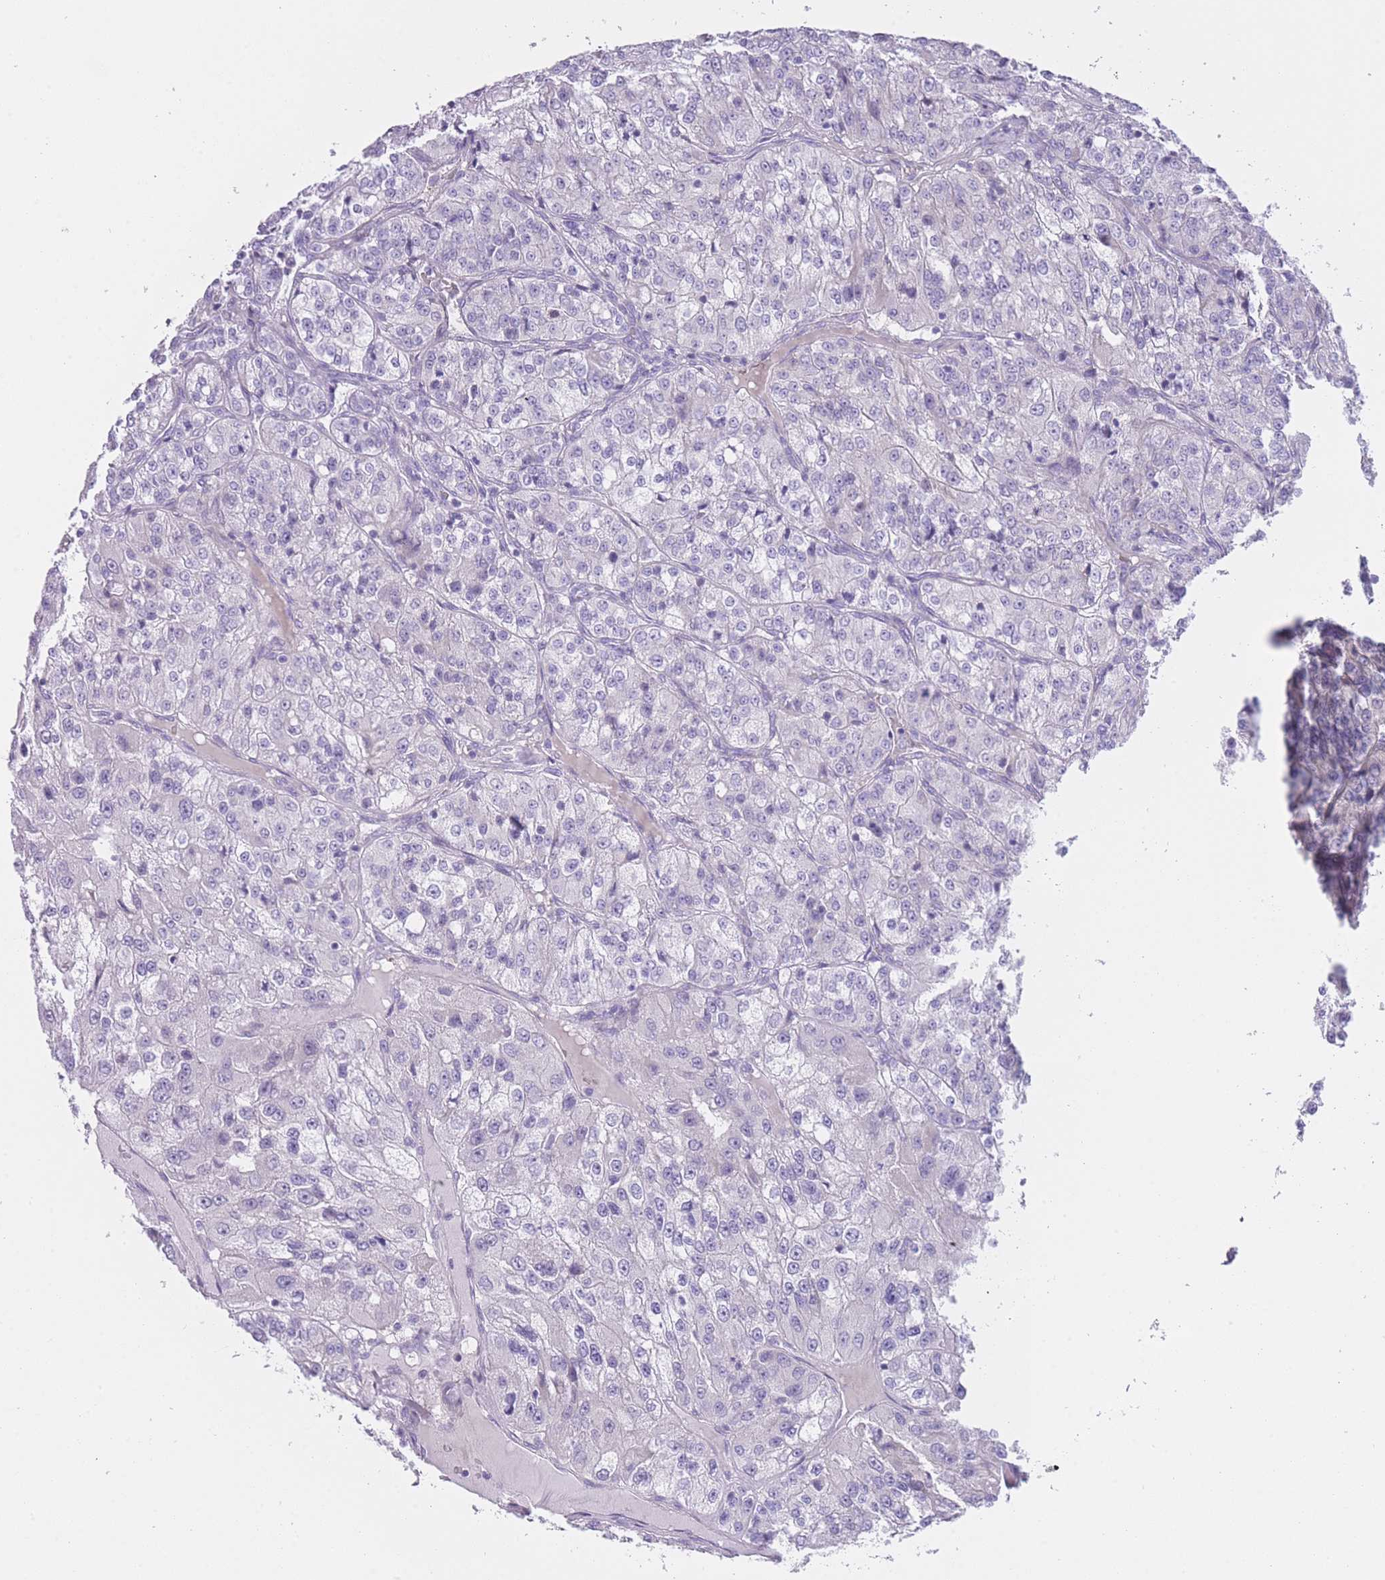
{"staining": {"intensity": "negative", "quantity": "none", "location": "none"}, "tissue": "renal cancer", "cell_type": "Tumor cells", "image_type": "cancer", "snomed": [{"axis": "morphology", "description": "Adenocarcinoma, NOS"}, {"axis": "topography", "description": "Kidney"}], "caption": "Tumor cells show no significant staining in renal cancer (adenocarcinoma).", "gene": "IMPG1", "patient": {"sex": "female", "age": 63}}